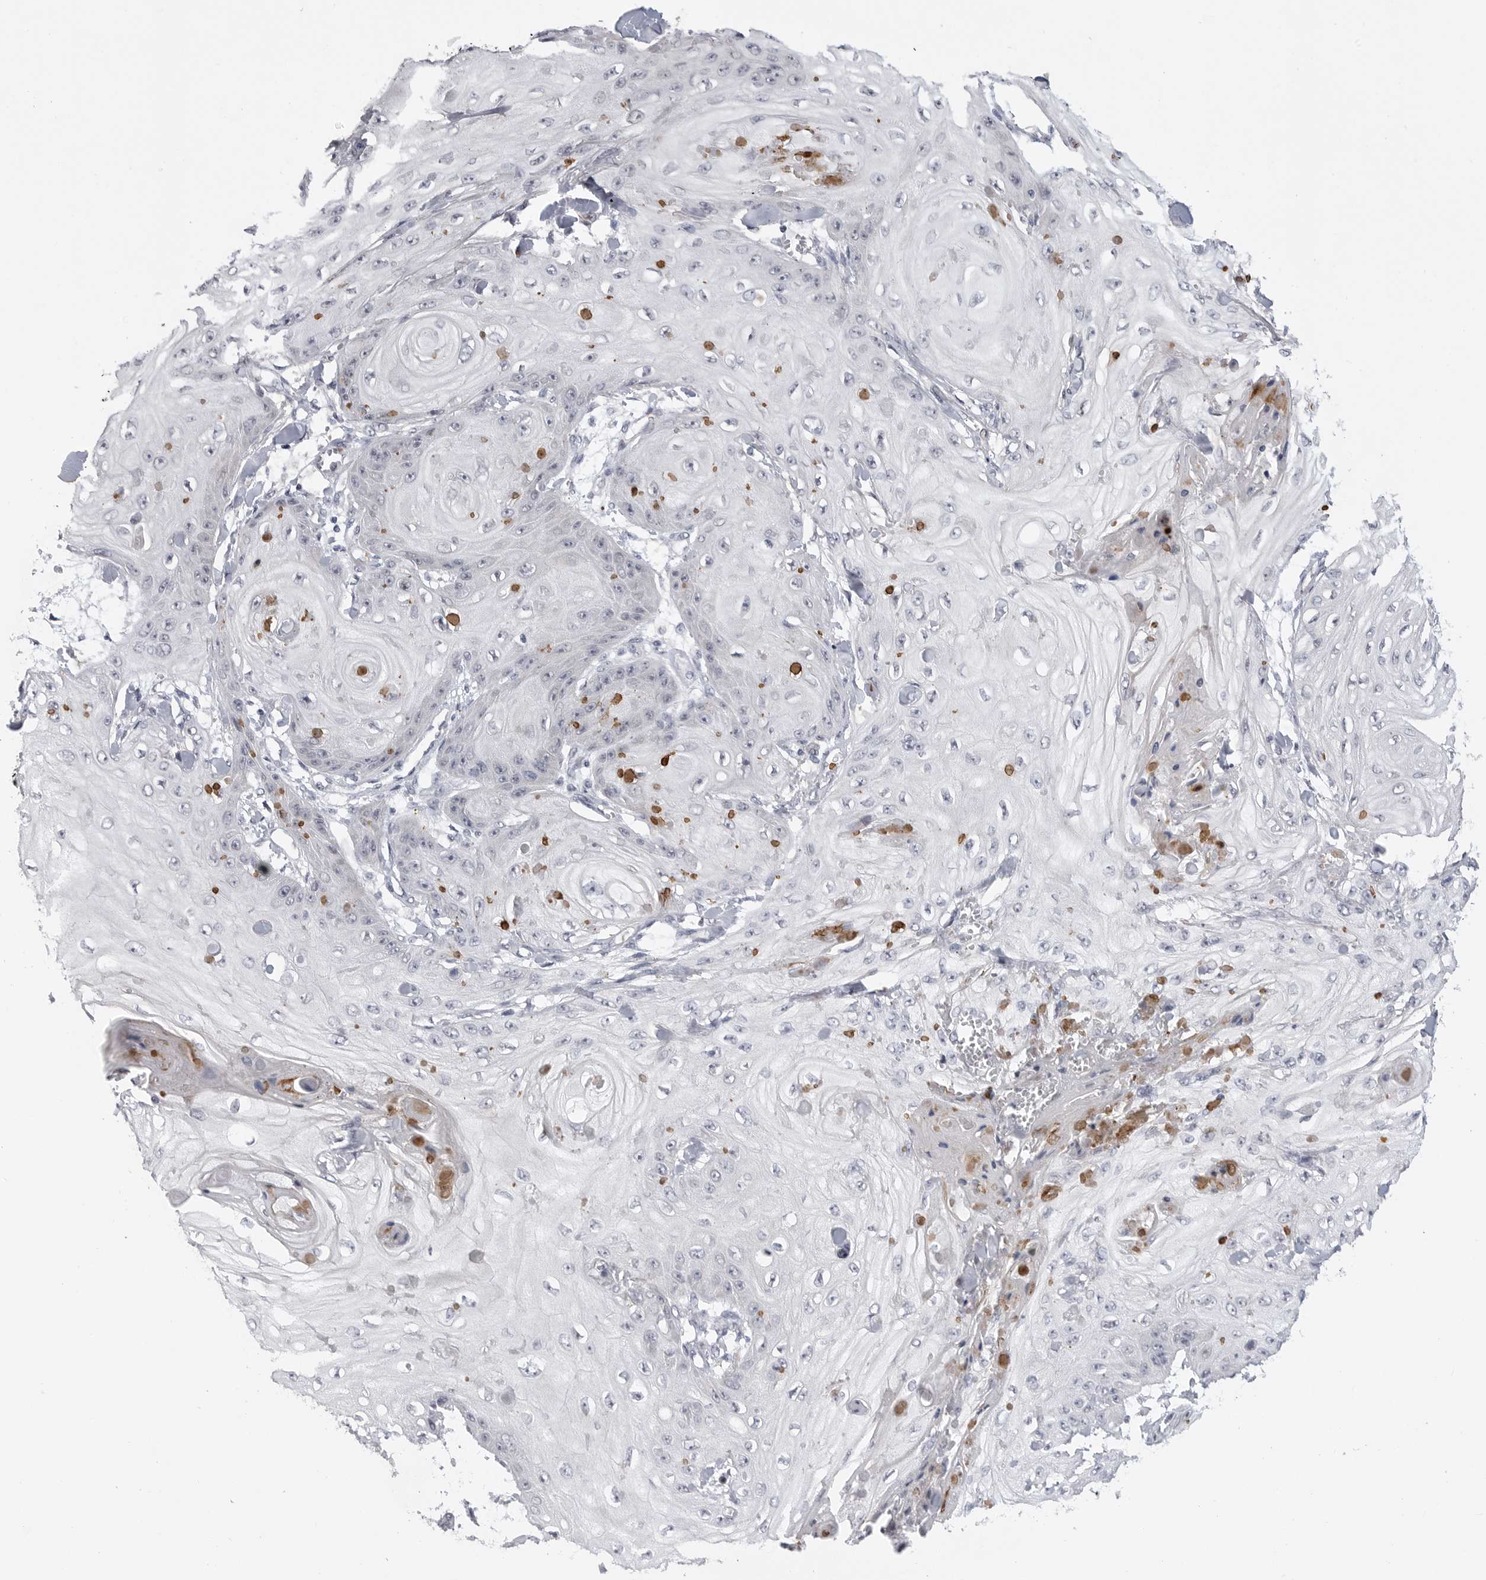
{"staining": {"intensity": "negative", "quantity": "none", "location": "none"}, "tissue": "skin cancer", "cell_type": "Tumor cells", "image_type": "cancer", "snomed": [{"axis": "morphology", "description": "Squamous cell carcinoma, NOS"}, {"axis": "topography", "description": "Skin"}], "caption": "This is a histopathology image of immunohistochemistry (IHC) staining of skin cancer (squamous cell carcinoma), which shows no positivity in tumor cells.", "gene": "FBXO43", "patient": {"sex": "male", "age": 74}}